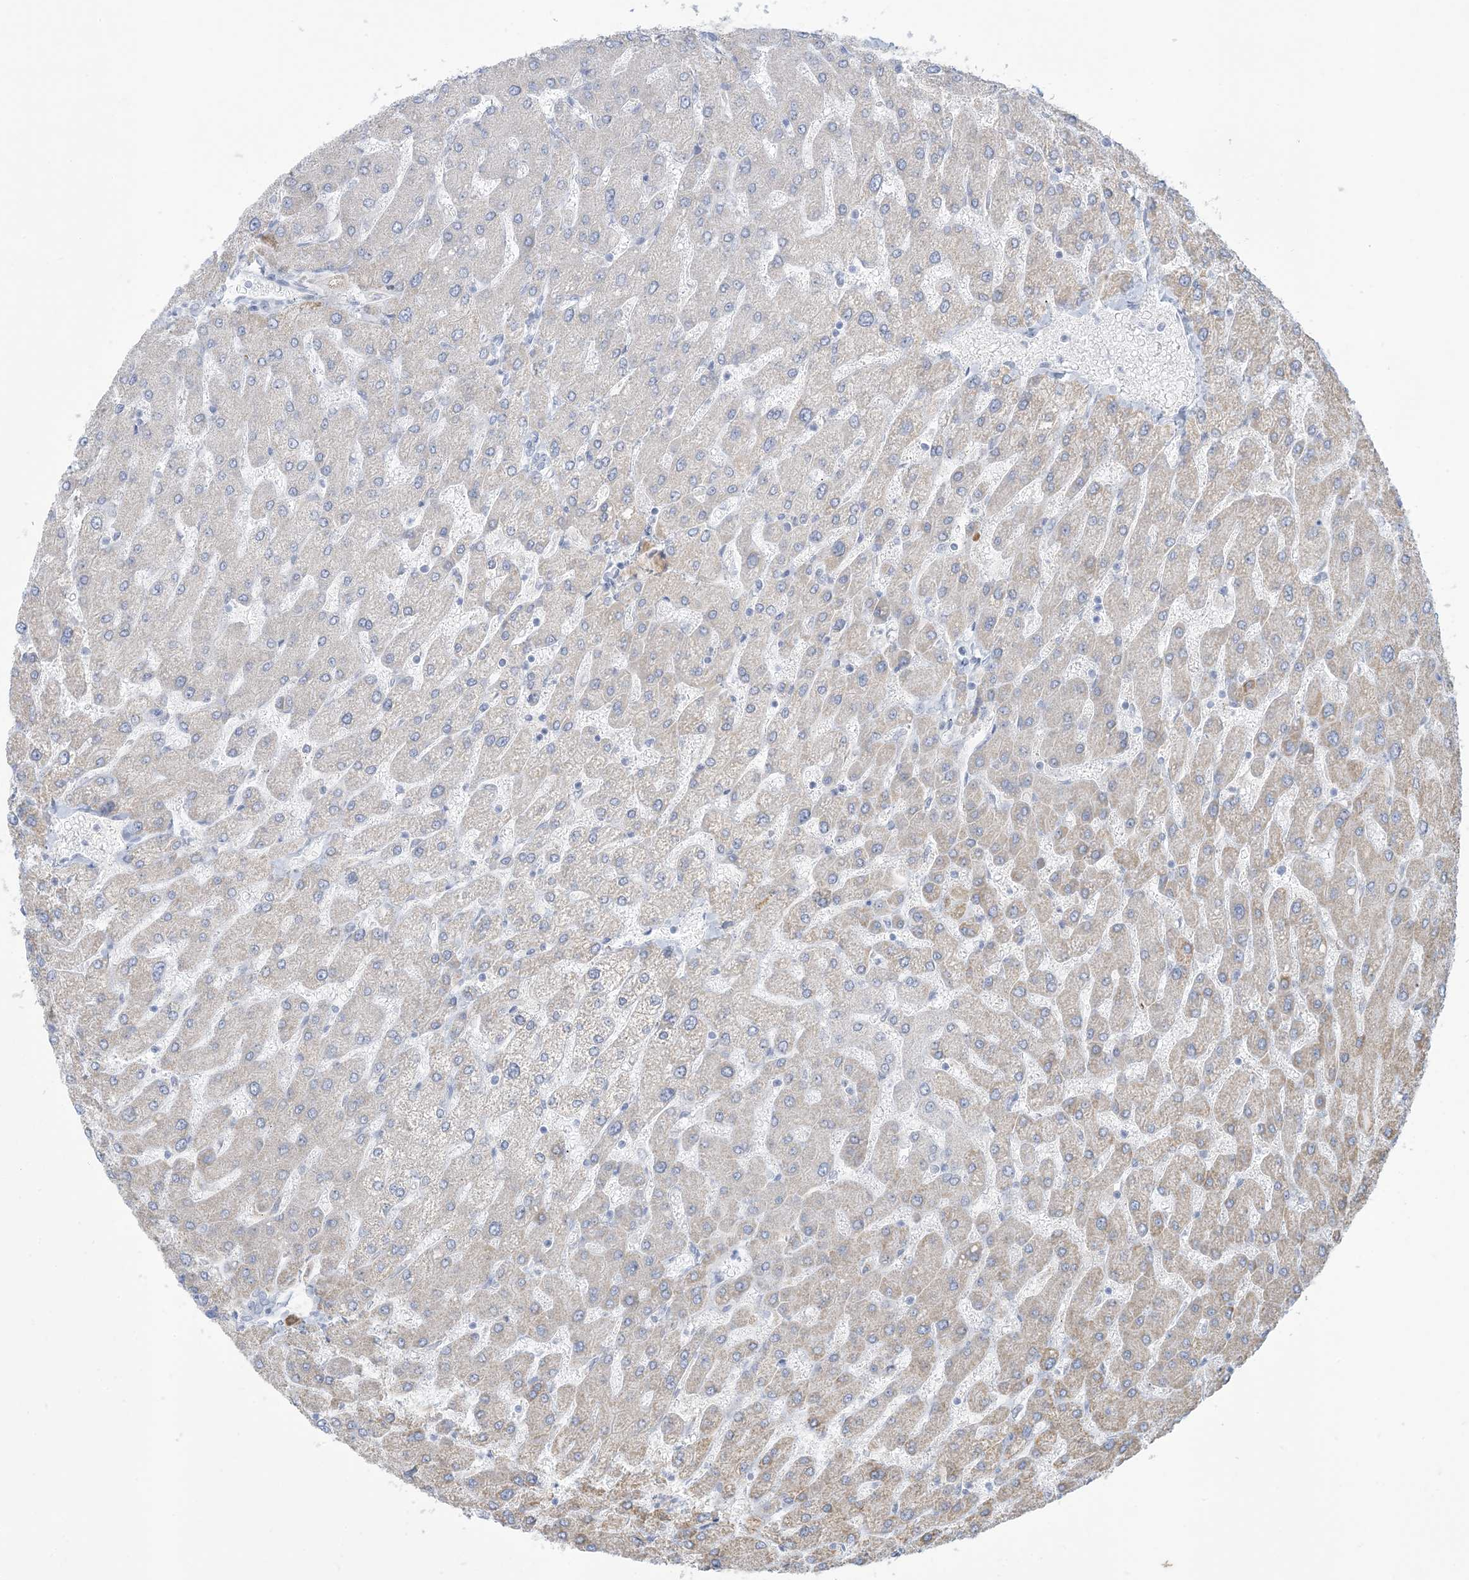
{"staining": {"intensity": "negative", "quantity": "none", "location": "none"}, "tissue": "liver", "cell_type": "Cholangiocytes", "image_type": "normal", "snomed": [{"axis": "morphology", "description": "Normal tissue, NOS"}, {"axis": "topography", "description": "Liver"}], "caption": "The immunohistochemistry image has no significant staining in cholangiocytes of liver. Nuclei are stained in blue.", "gene": "ZDHHC4", "patient": {"sex": "male", "age": 55}}